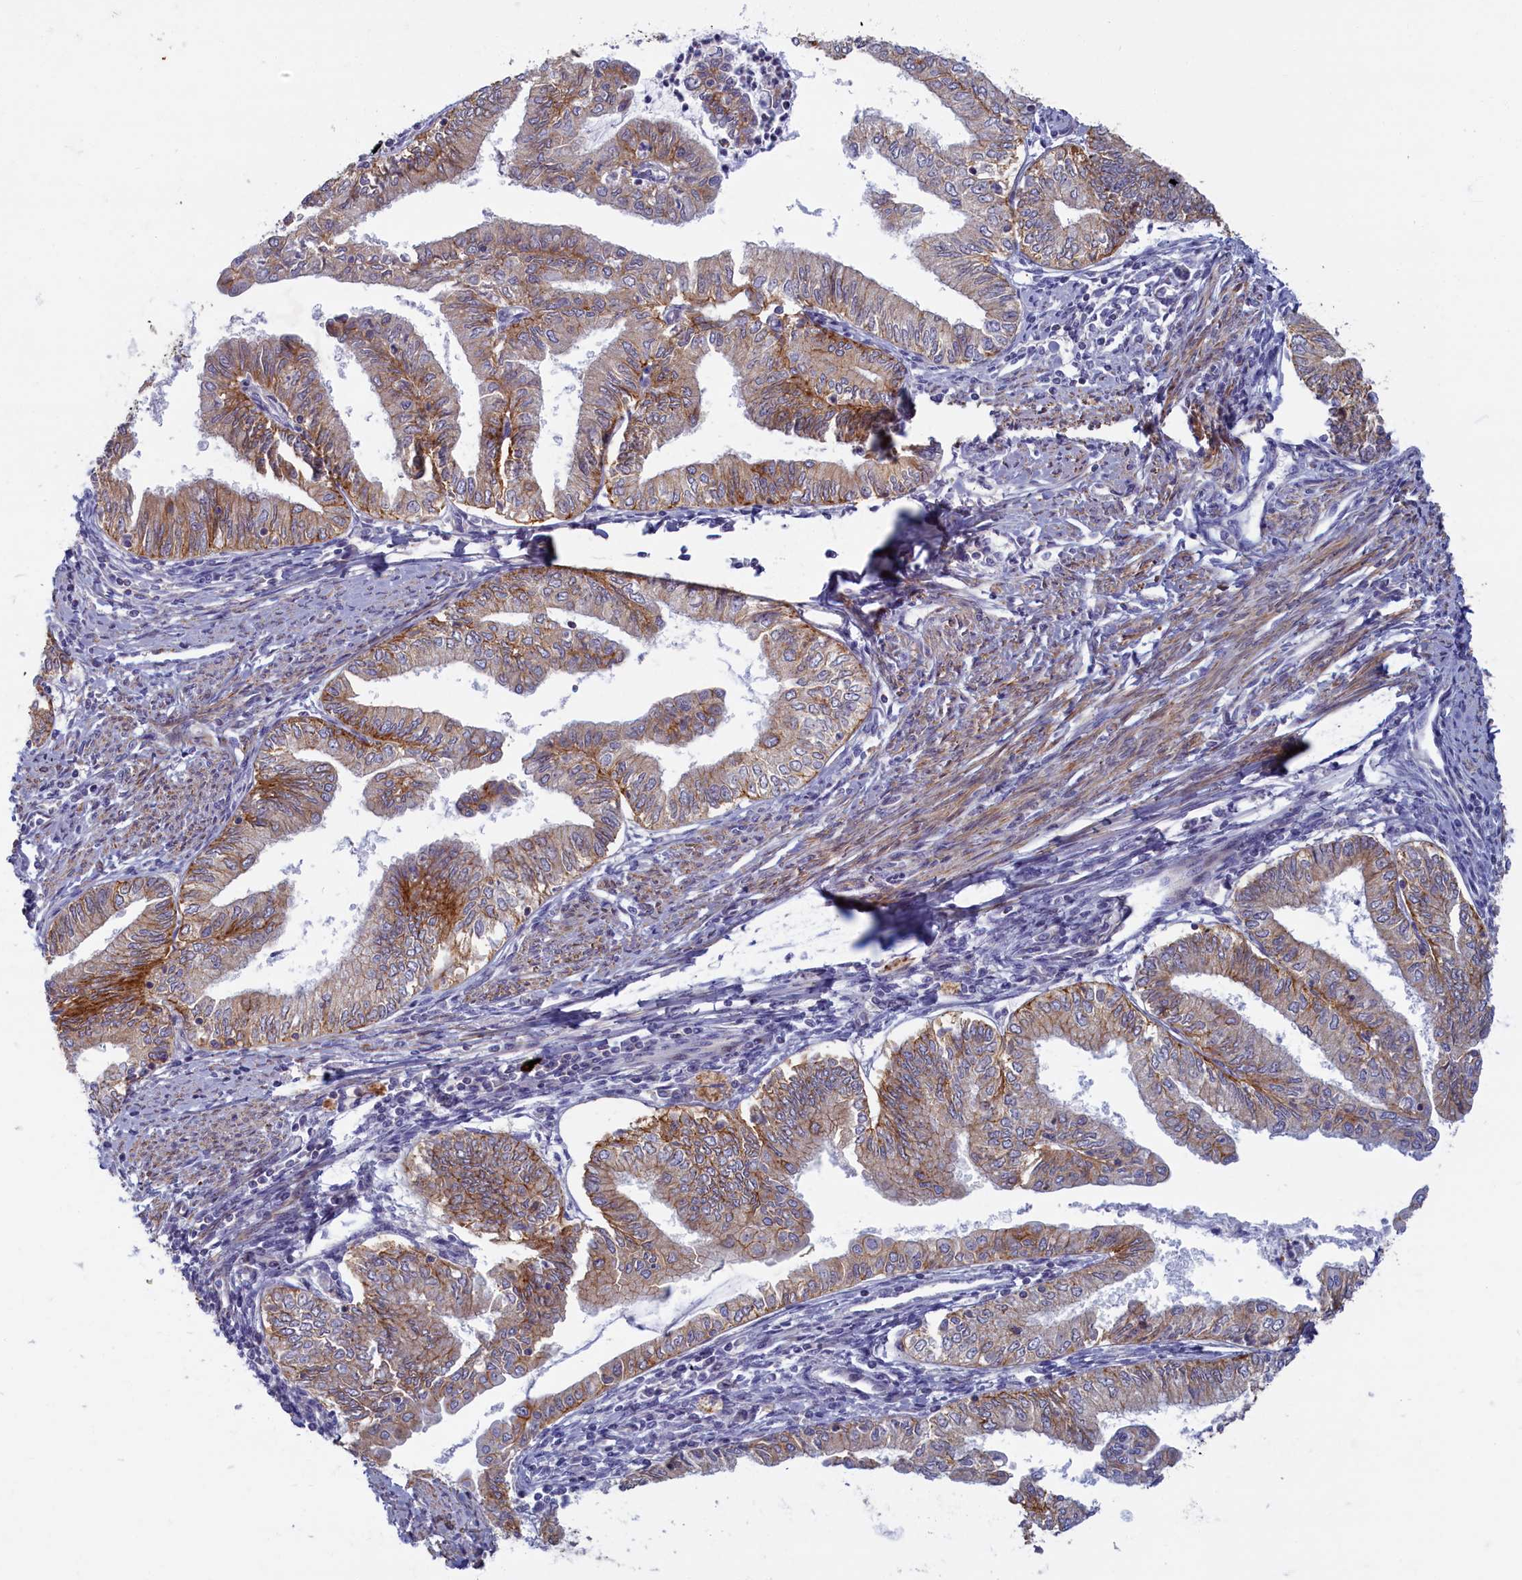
{"staining": {"intensity": "weak", "quantity": "25%-75%", "location": "cytoplasmic/membranous"}, "tissue": "endometrial cancer", "cell_type": "Tumor cells", "image_type": "cancer", "snomed": [{"axis": "morphology", "description": "Adenocarcinoma, NOS"}, {"axis": "topography", "description": "Endometrium"}], "caption": "Immunohistochemistry (DAB (3,3'-diaminobenzidine)) staining of endometrial cancer shows weak cytoplasmic/membranous protein expression in approximately 25%-75% of tumor cells.", "gene": "TRPM4", "patient": {"sex": "female", "age": 66}}